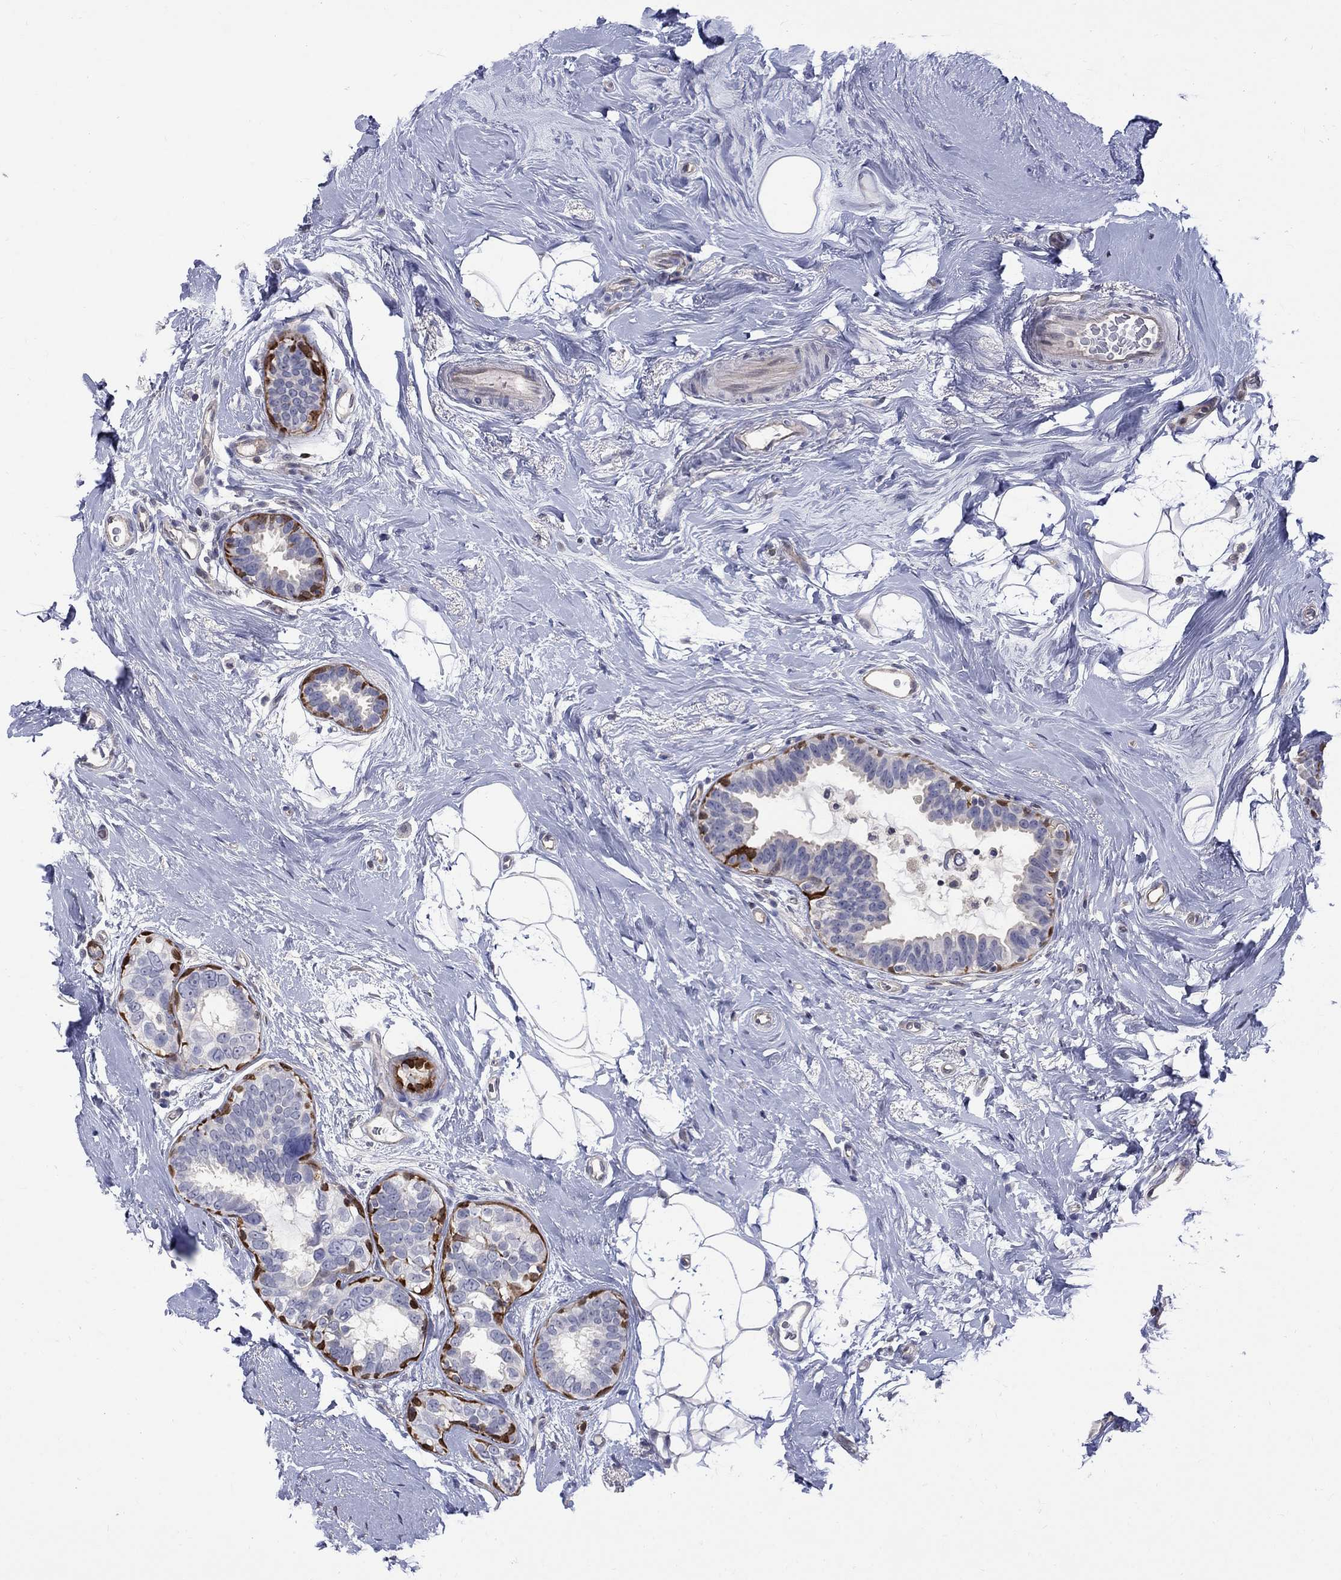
{"staining": {"intensity": "negative", "quantity": "none", "location": "none"}, "tissue": "breast cancer", "cell_type": "Tumor cells", "image_type": "cancer", "snomed": [{"axis": "morphology", "description": "Duct carcinoma"}, {"axis": "topography", "description": "Breast"}], "caption": "IHC micrograph of neoplastic tissue: breast cancer stained with DAB displays no significant protein staining in tumor cells.", "gene": "HKDC1", "patient": {"sex": "female", "age": 55}}